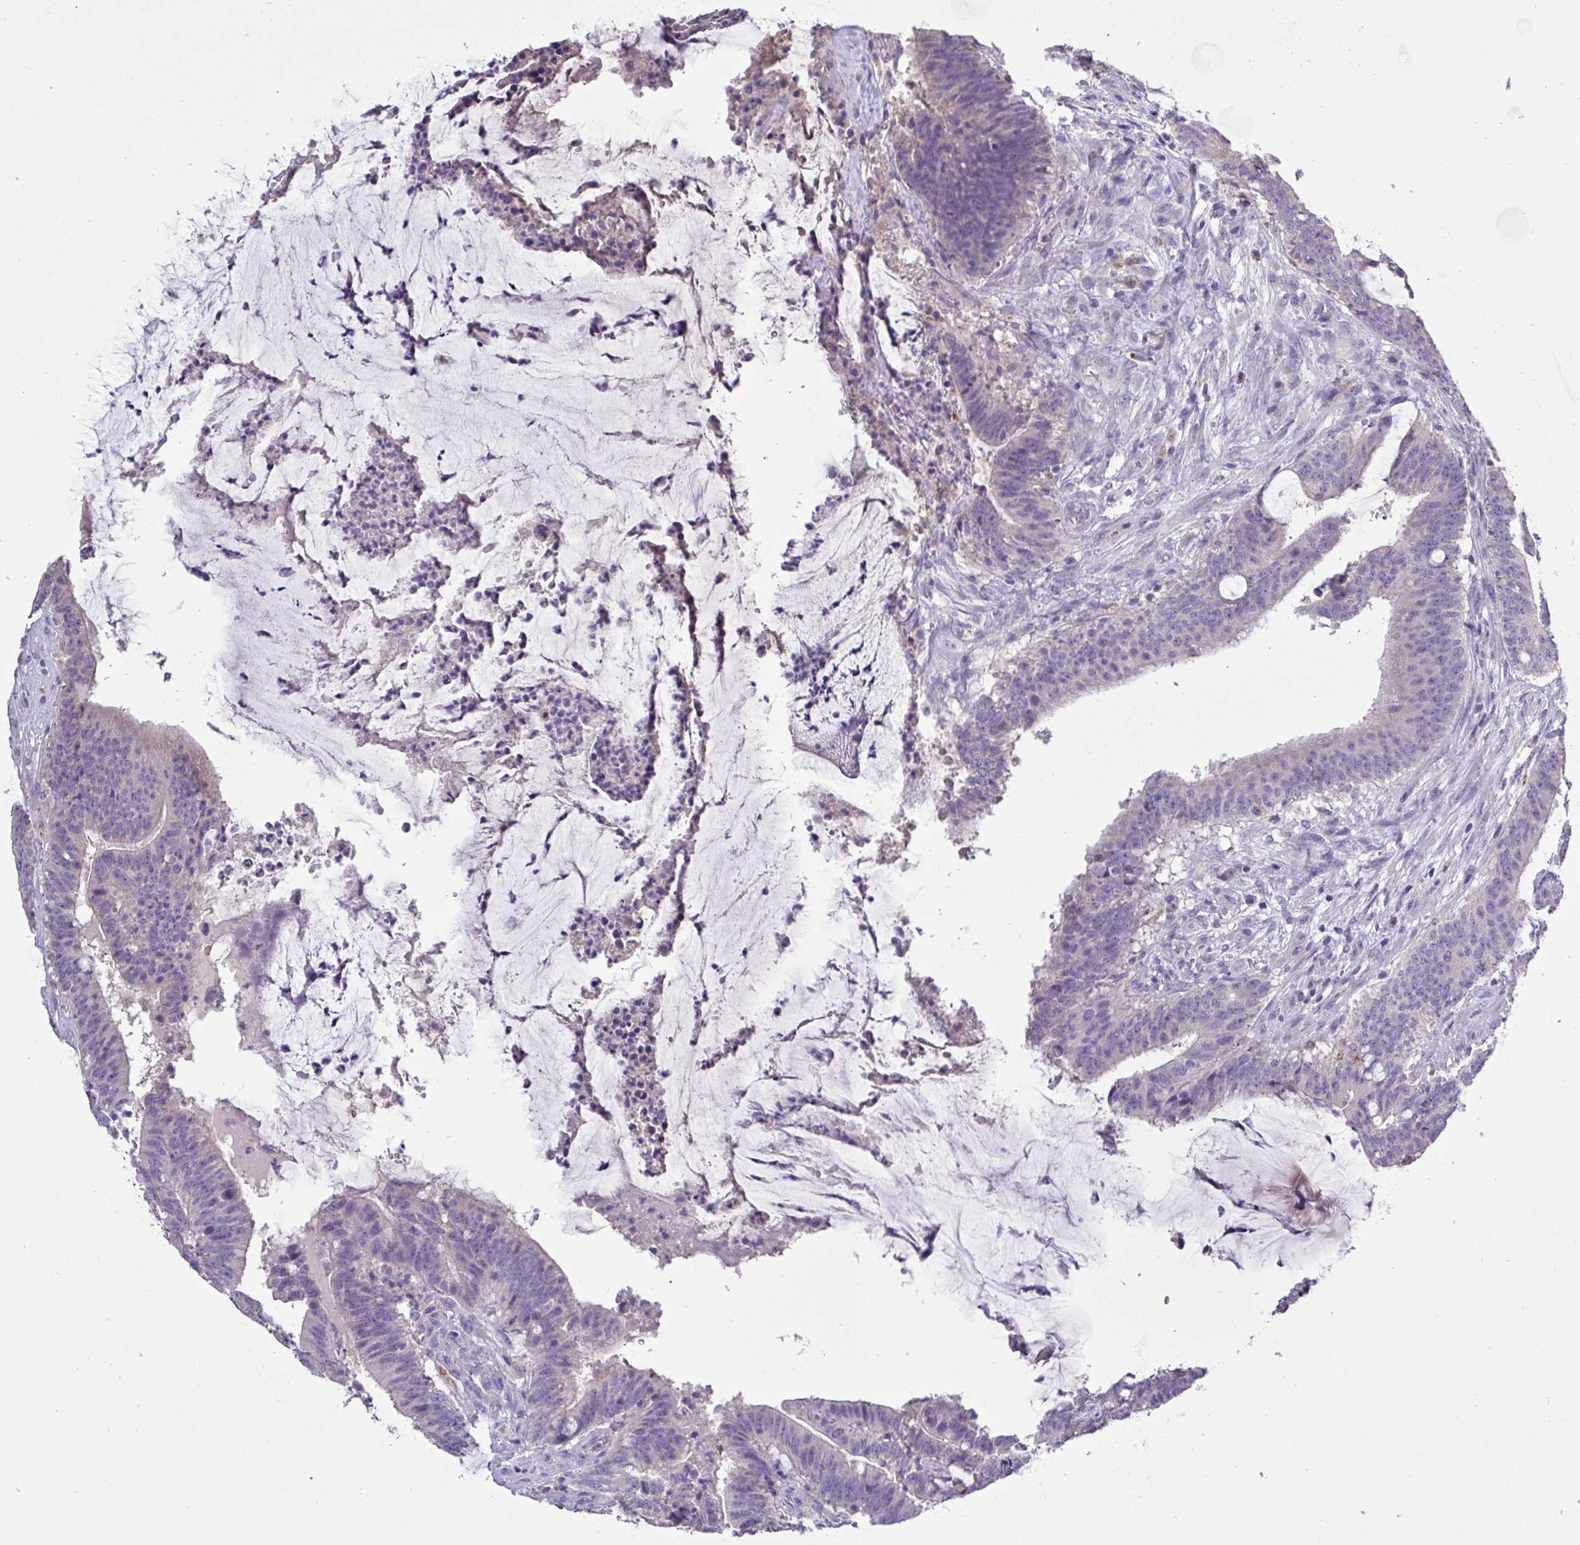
{"staining": {"intensity": "negative", "quantity": "none", "location": "none"}, "tissue": "colorectal cancer", "cell_type": "Tumor cells", "image_type": "cancer", "snomed": [{"axis": "morphology", "description": "Adenocarcinoma, NOS"}, {"axis": "topography", "description": "Colon"}], "caption": "Colorectal cancer (adenocarcinoma) was stained to show a protein in brown. There is no significant positivity in tumor cells.", "gene": "ST8SIA2", "patient": {"sex": "female", "age": 43}}